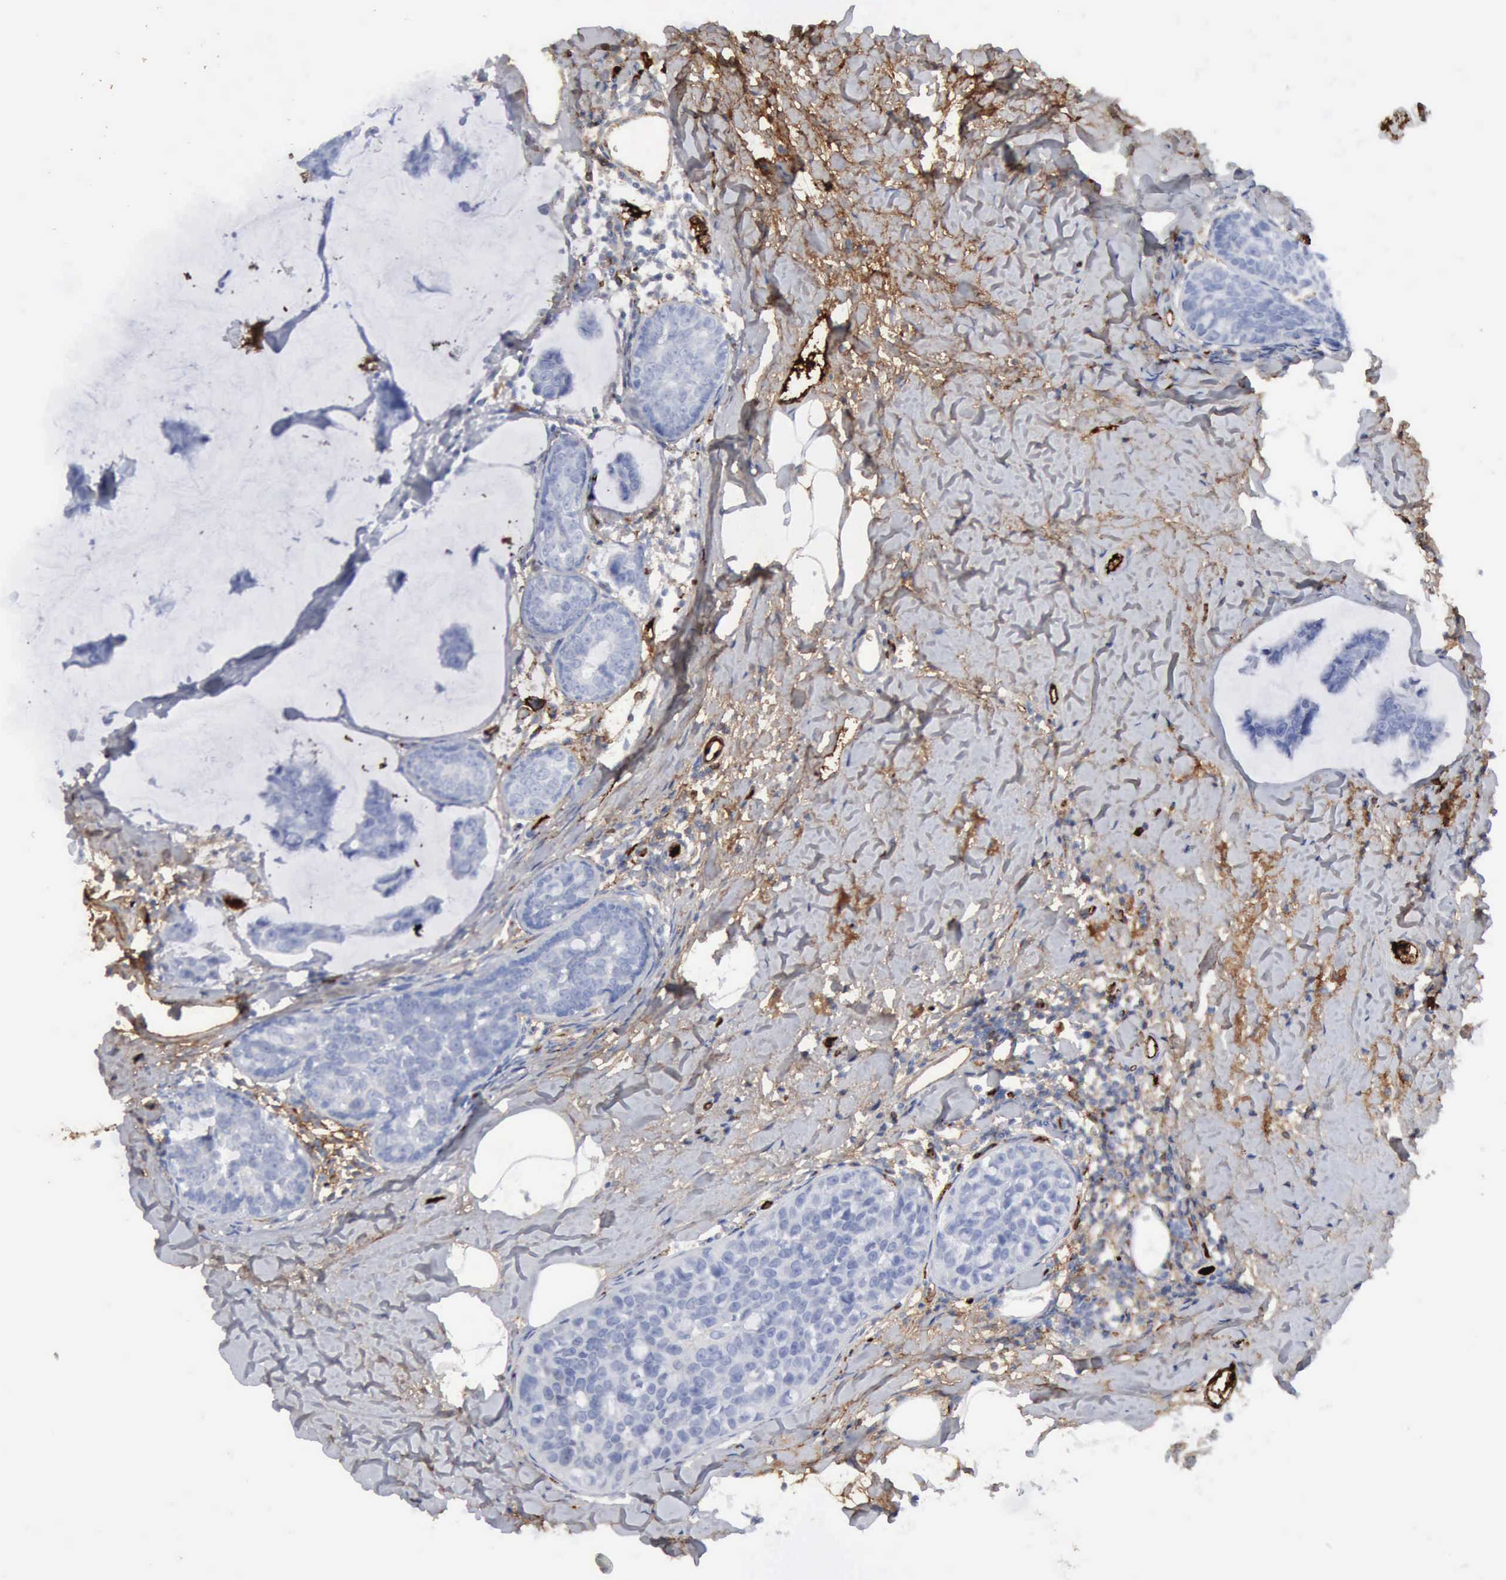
{"staining": {"intensity": "negative", "quantity": "none", "location": "none"}, "tissue": "breast cancer", "cell_type": "Tumor cells", "image_type": "cancer", "snomed": [{"axis": "morphology", "description": "Normal tissue, NOS"}, {"axis": "morphology", "description": "Duct carcinoma"}, {"axis": "topography", "description": "Breast"}], "caption": "Histopathology image shows no protein expression in tumor cells of breast cancer tissue.", "gene": "C4BPA", "patient": {"sex": "female", "age": 50}}